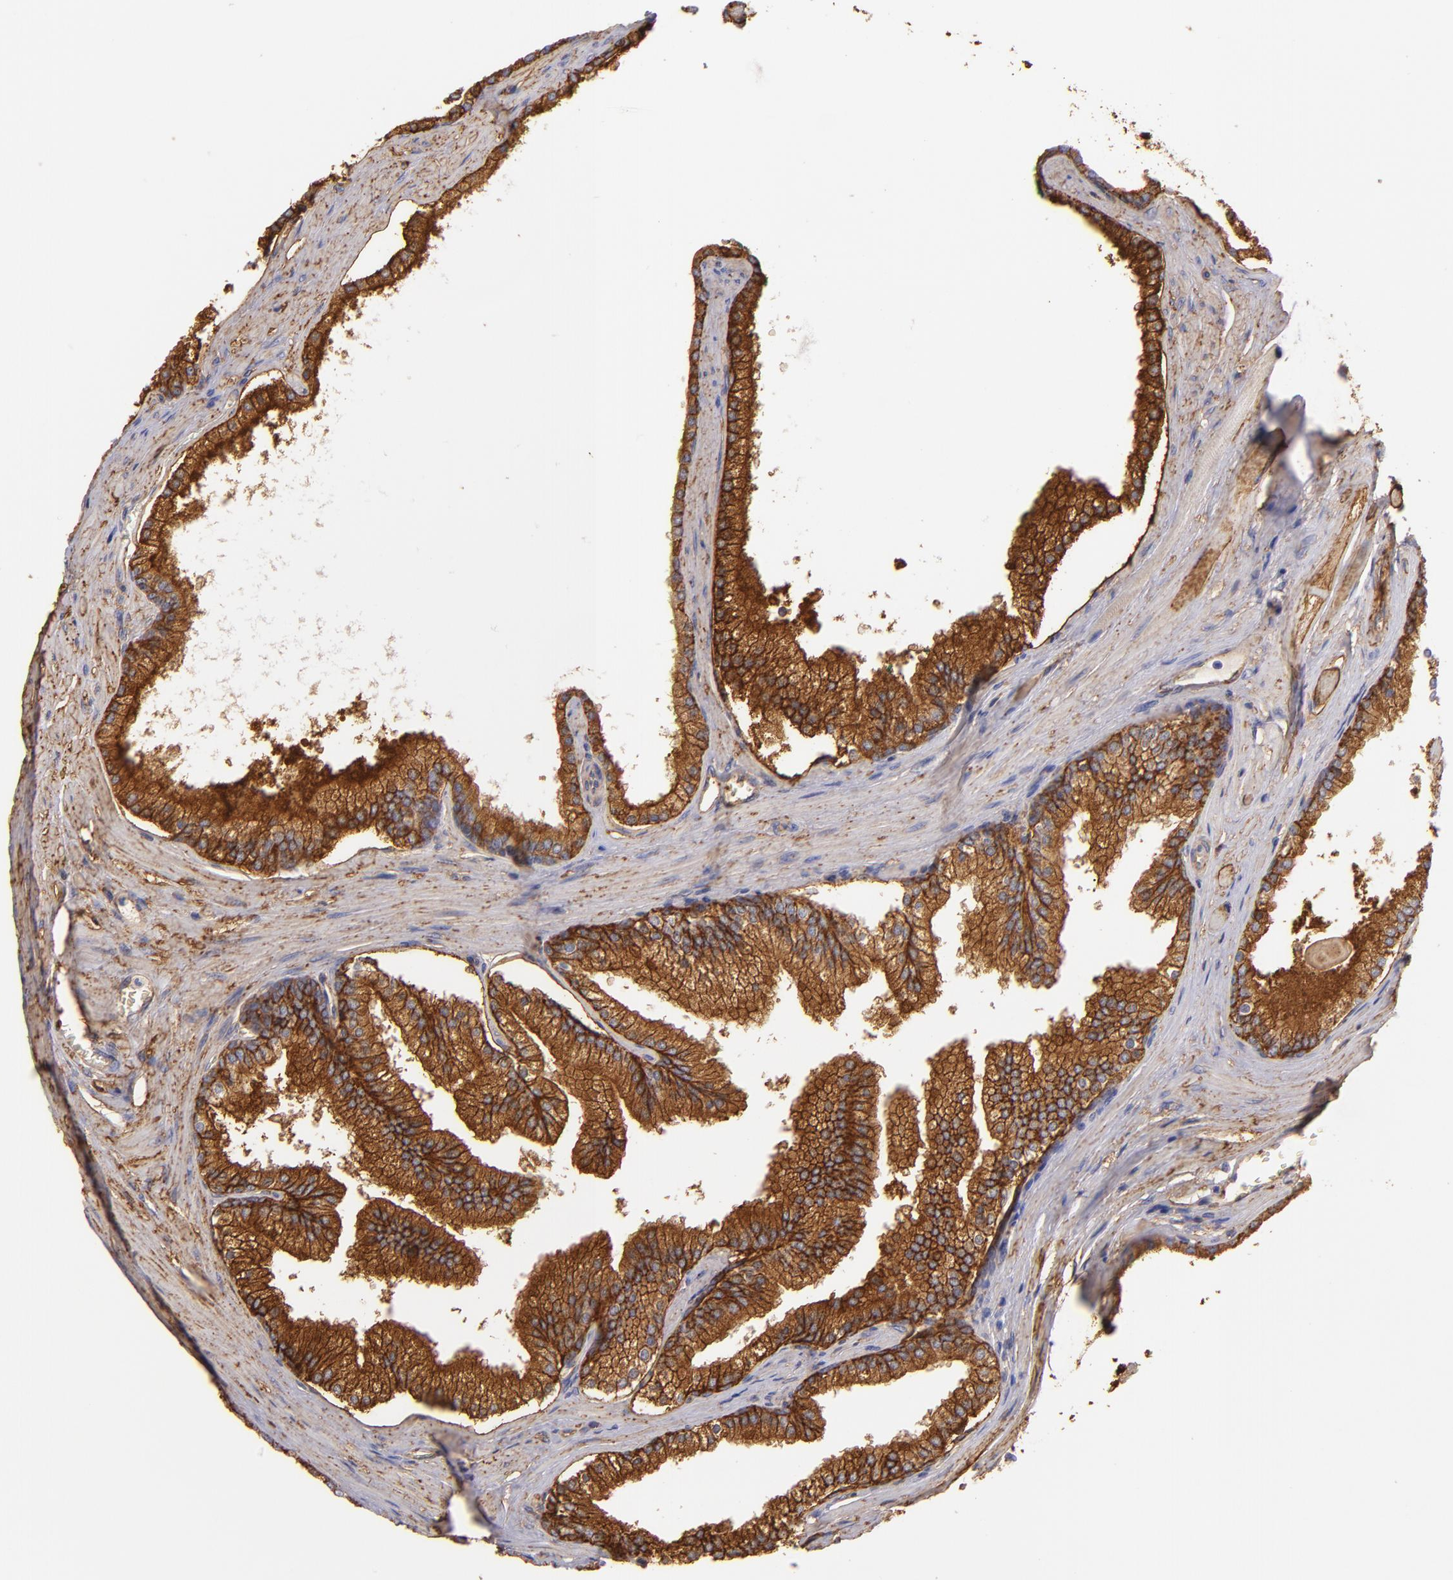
{"staining": {"intensity": "strong", "quantity": ">75%", "location": "cytoplasmic/membranous"}, "tissue": "prostate cancer", "cell_type": "Tumor cells", "image_type": "cancer", "snomed": [{"axis": "morphology", "description": "Adenocarcinoma, High grade"}, {"axis": "topography", "description": "Prostate"}], "caption": "The image reveals staining of prostate cancer, revealing strong cytoplasmic/membranous protein staining (brown color) within tumor cells.", "gene": "CD151", "patient": {"sex": "male", "age": 71}}